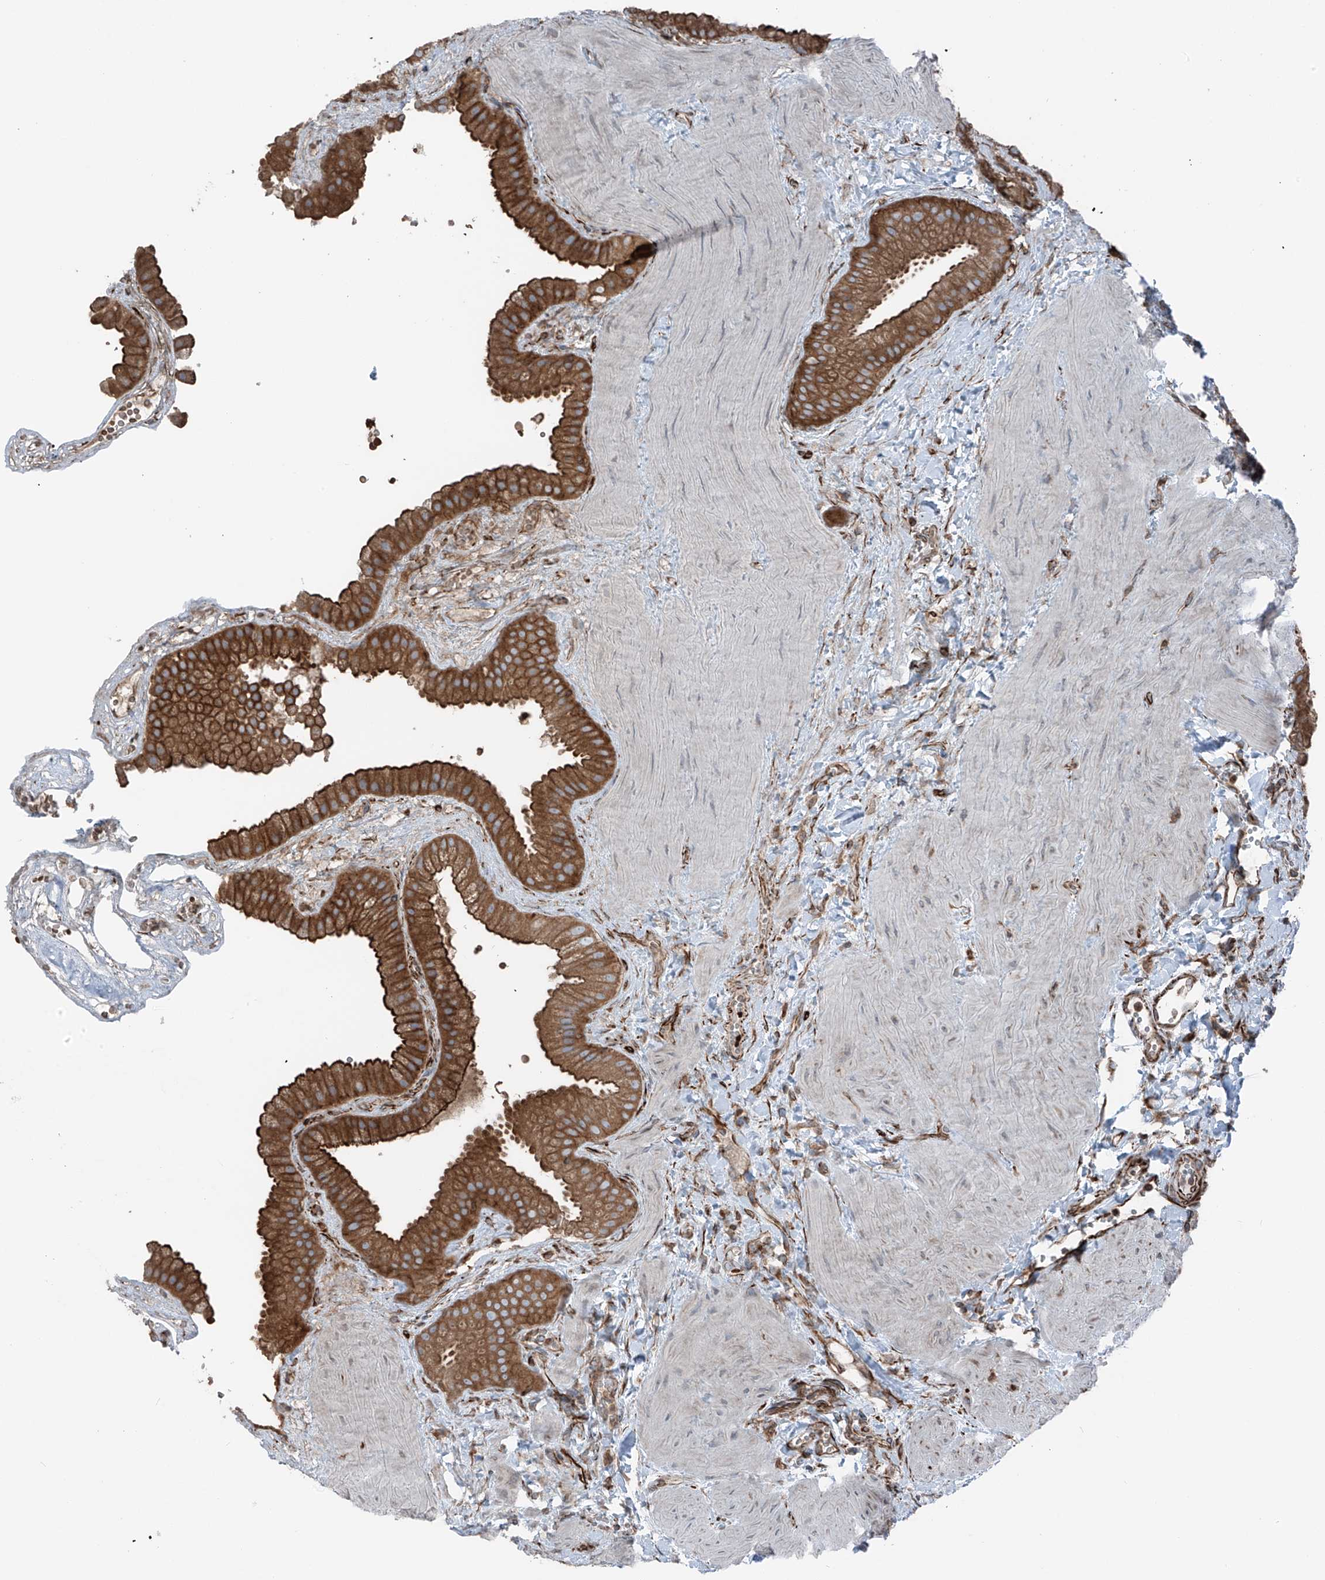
{"staining": {"intensity": "strong", "quantity": ">75%", "location": "cytoplasmic/membranous"}, "tissue": "gallbladder", "cell_type": "Glandular cells", "image_type": "normal", "snomed": [{"axis": "morphology", "description": "Normal tissue, NOS"}, {"axis": "topography", "description": "Gallbladder"}], "caption": "Unremarkable gallbladder exhibits strong cytoplasmic/membranous expression in approximately >75% of glandular cells Immunohistochemistry (ihc) stains the protein of interest in brown and the nuclei are stained blue..", "gene": "ERLEC1", "patient": {"sex": "male", "age": 55}}